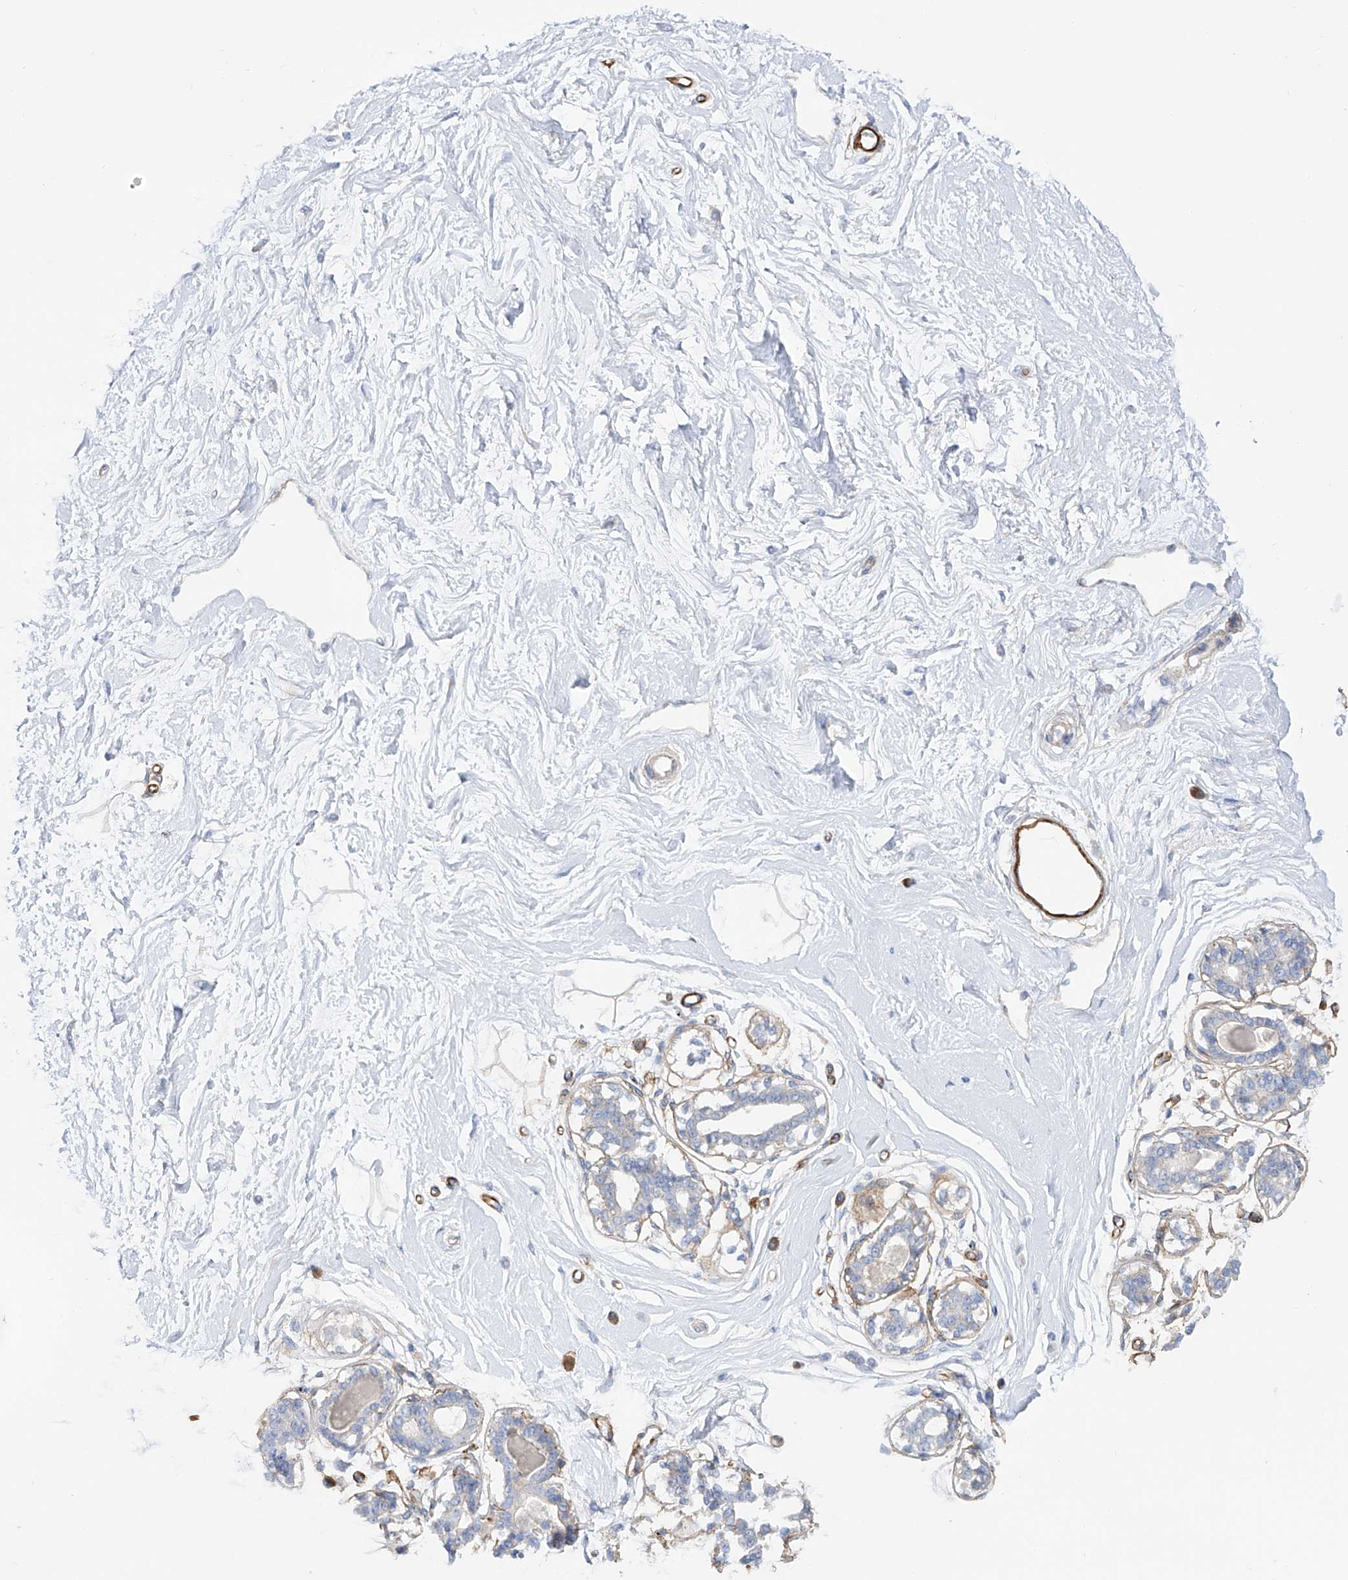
{"staining": {"intensity": "negative", "quantity": "none", "location": "none"}, "tissue": "breast", "cell_type": "Adipocytes", "image_type": "normal", "snomed": [{"axis": "morphology", "description": "Normal tissue, NOS"}, {"axis": "topography", "description": "Breast"}], "caption": "An immunohistochemistry (IHC) micrograph of benign breast is shown. There is no staining in adipocytes of breast. (Immunohistochemistry, brightfield microscopy, high magnification).", "gene": "LCA5", "patient": {"sex": "female", "age": 45}}